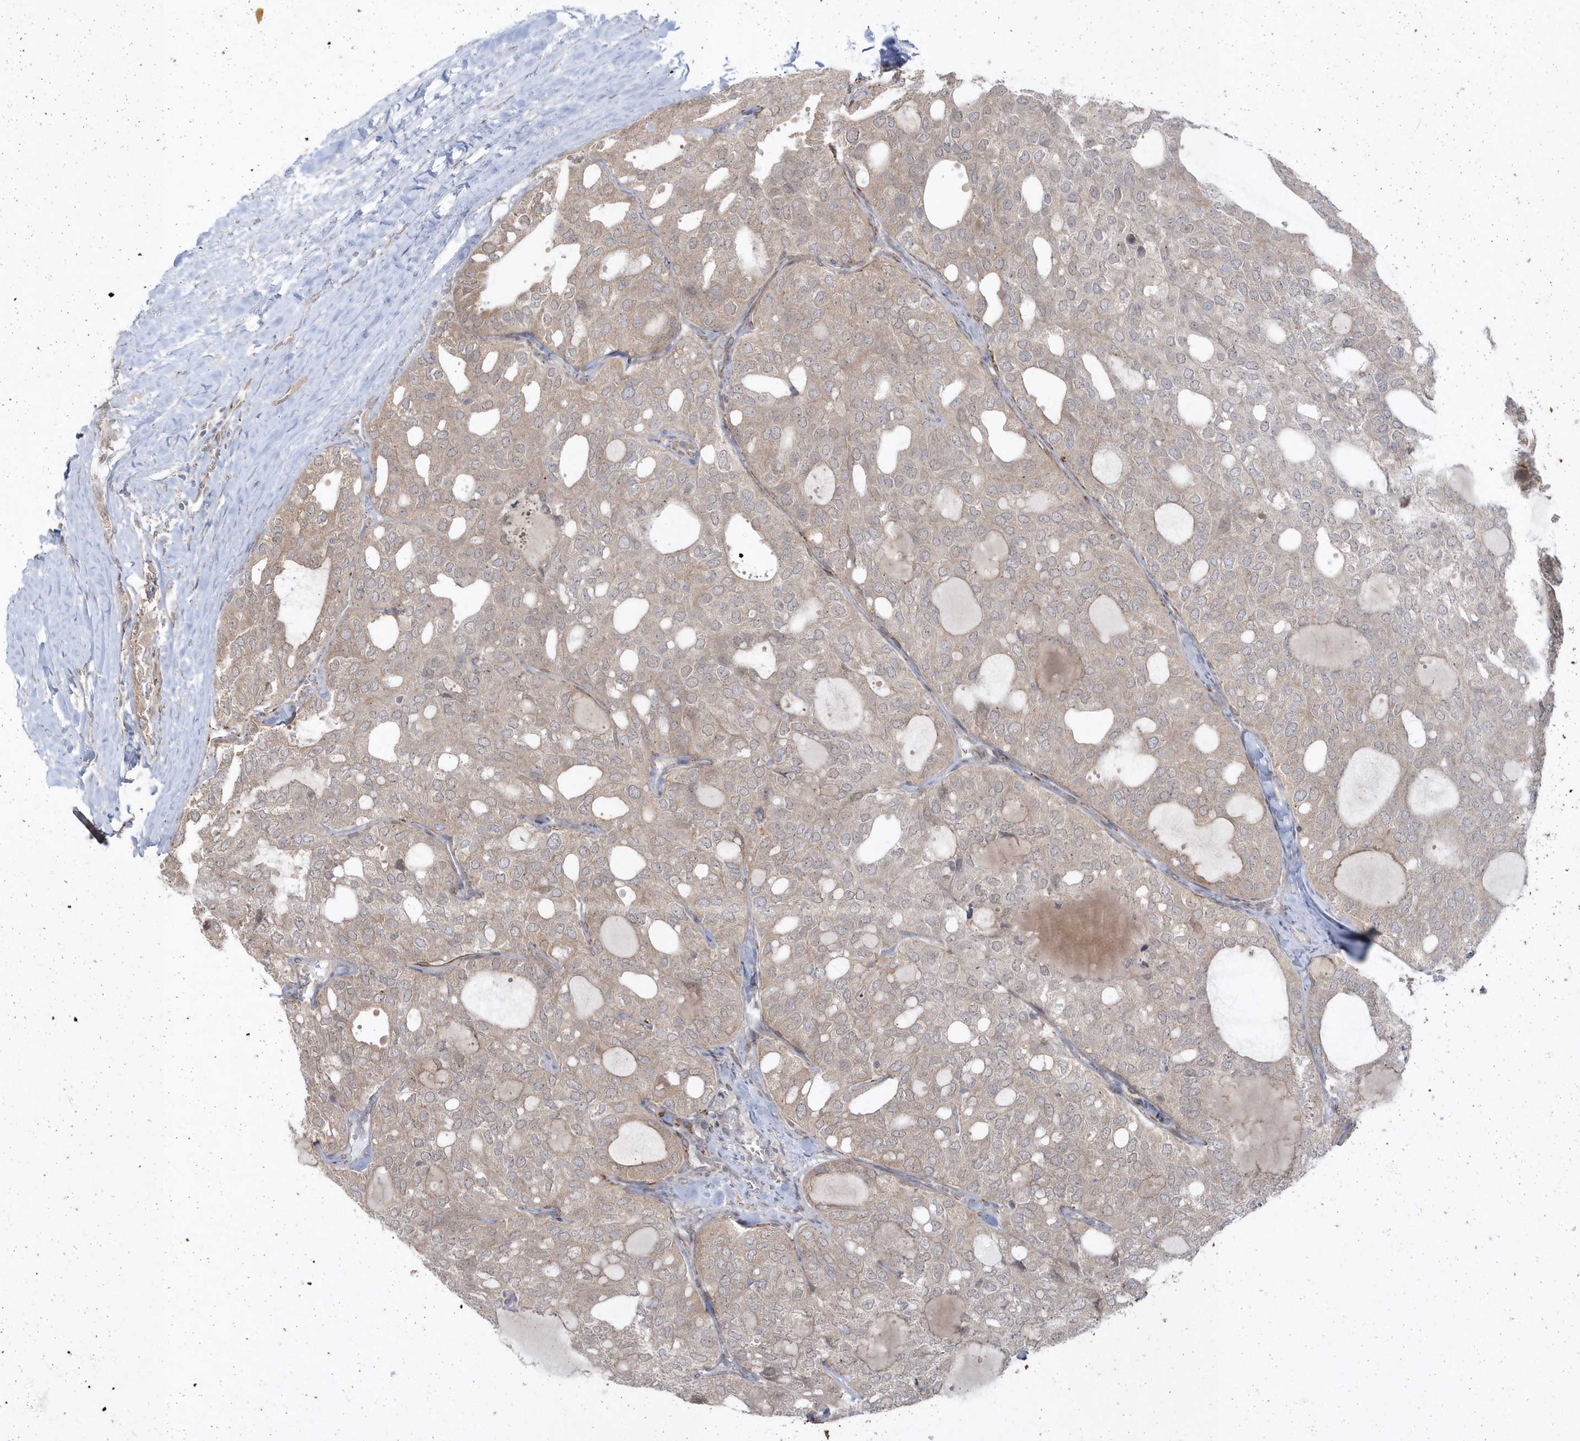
{"staining": {"intensity": "weak", "quantity": ">75%", "location": "cytoplasmic/membranous"}, "tissue": "thyroid cancer", "cell_type": "Tumor cells", "image_type": "cancer", "snomed": [{"axis": "morphology", "description": "Follicular adenoma carcinoma, NOS"}, {"axis": "topography", "description": "Thyroid gland"}], "caption": "A brown stain highlights weak cytoplasmic/membranous expression of a protein in thyroid cancer tumor cells. (Brightfield microscopy of DAB IHC at high magnification).", "gene": "DHX57", "patient": {"sex": "male", "age": 75}}